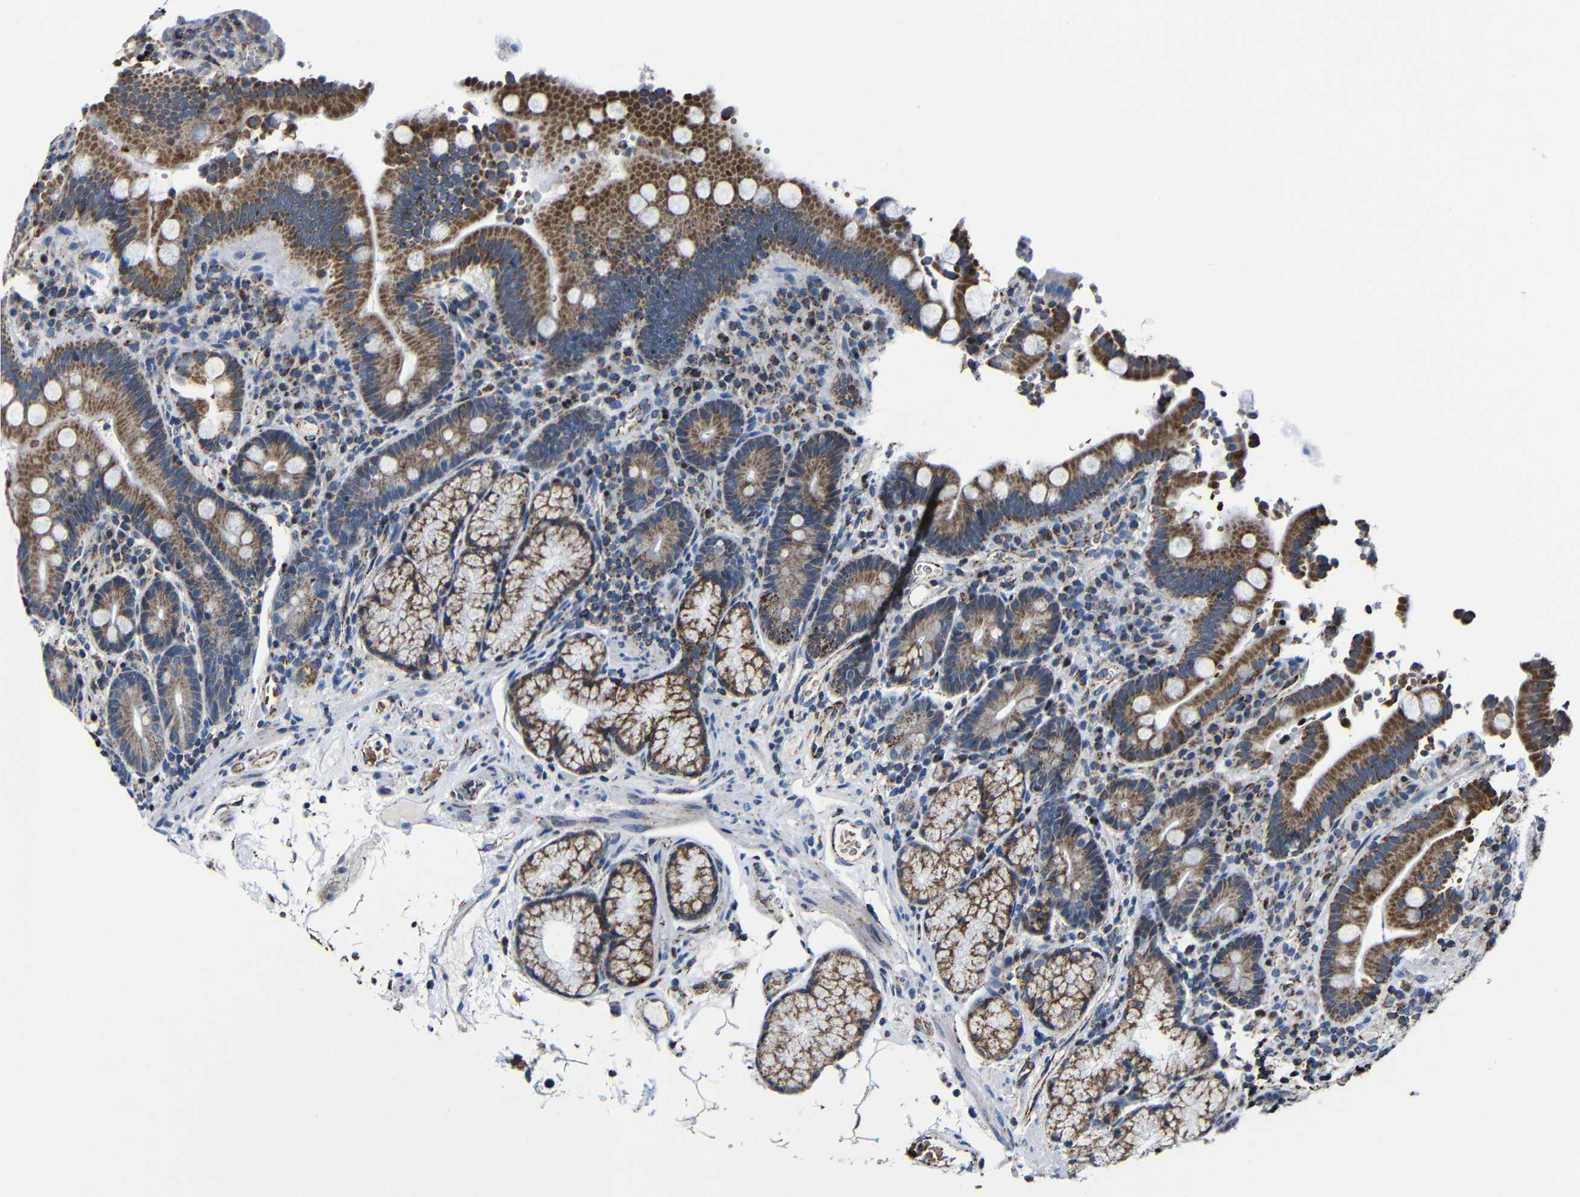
{"staining": {"intensity": "moderate", "quantity": ">75%", "location": "cytoplasmic/membranous"}, "tissue": "duodenum", "cell_type": "Glandular cells", "image_type": "normal", "snomed": [{"axis": "morphology", "description": "Normal tissue, NOS"}, {"axis": "topography", "description": "Small intestine, NOS"}], "caption": "The immunohistochemical stain shows moderate cytoplasmic/membranous positivity in glandular cells of normal duodenum. The protein is stained brown, and the nuclei are stained in blue (DAB (3,3'-diaminobenzidine) IHC with brightfield microscopy, high magnification).", "gene": "CA5B", "patient": {"sex": "female", "age": 71}}